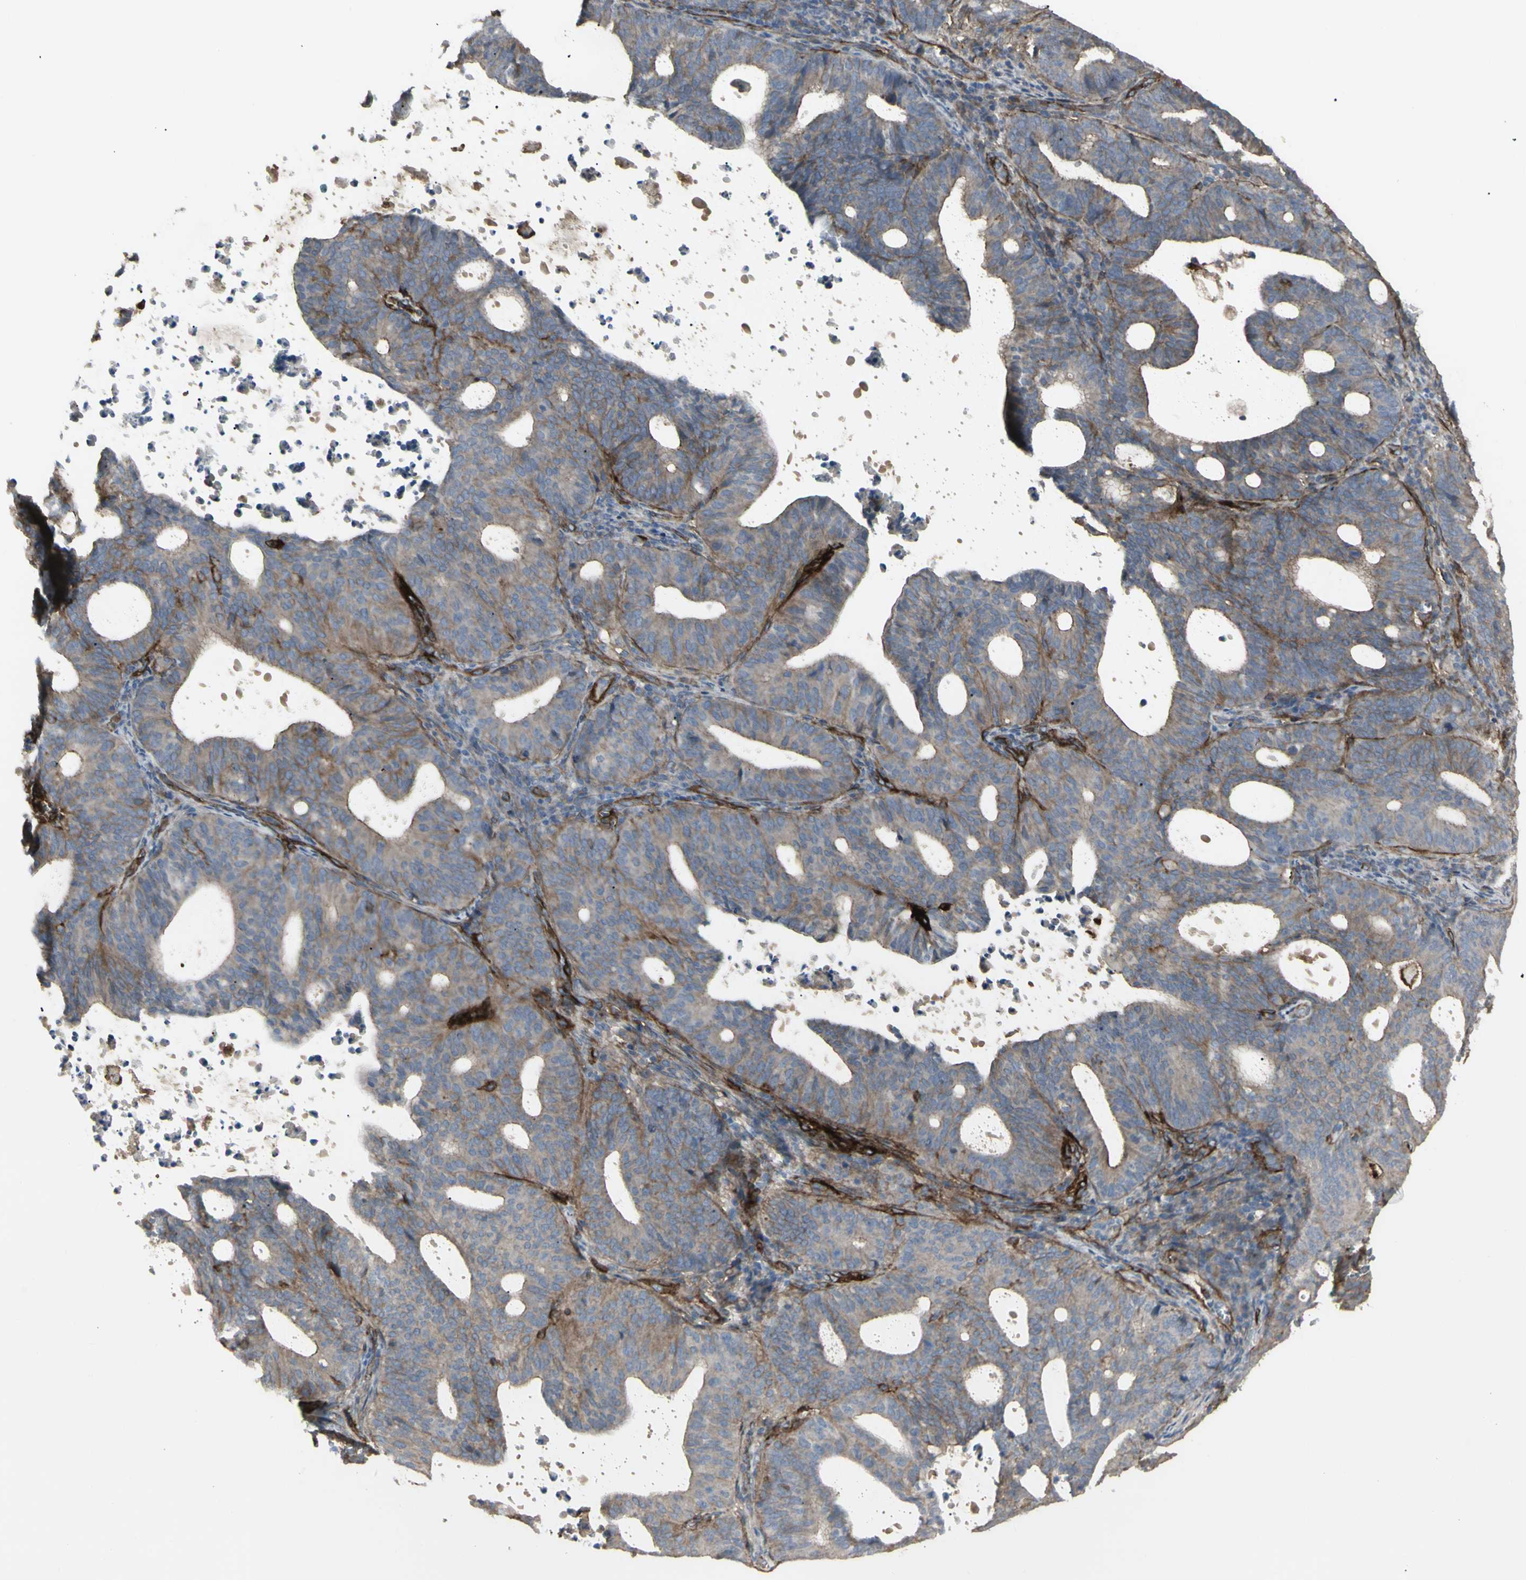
{"staining": {"intensity": "weak", "quantity": ">75%", "location": "cytoplasmic/membranous"}, "tissue": "endometrial cancer", "cell_type": "Tumor cells", "image_type": "cancer", "snomed": [{"axis": "morphology", "description": "Adenocarcinoma, NOS"}, {"axis": "topography", "description": "Uterus"}], "caption": "Immunohistochemical staining of human adenocarcinoma (endometrial) displays weak cytoplasmic/membranous protein expression in approximately >75% of tumor cells.", "gene": "CD276", "patient": {"sex": "female", "age": 83}}